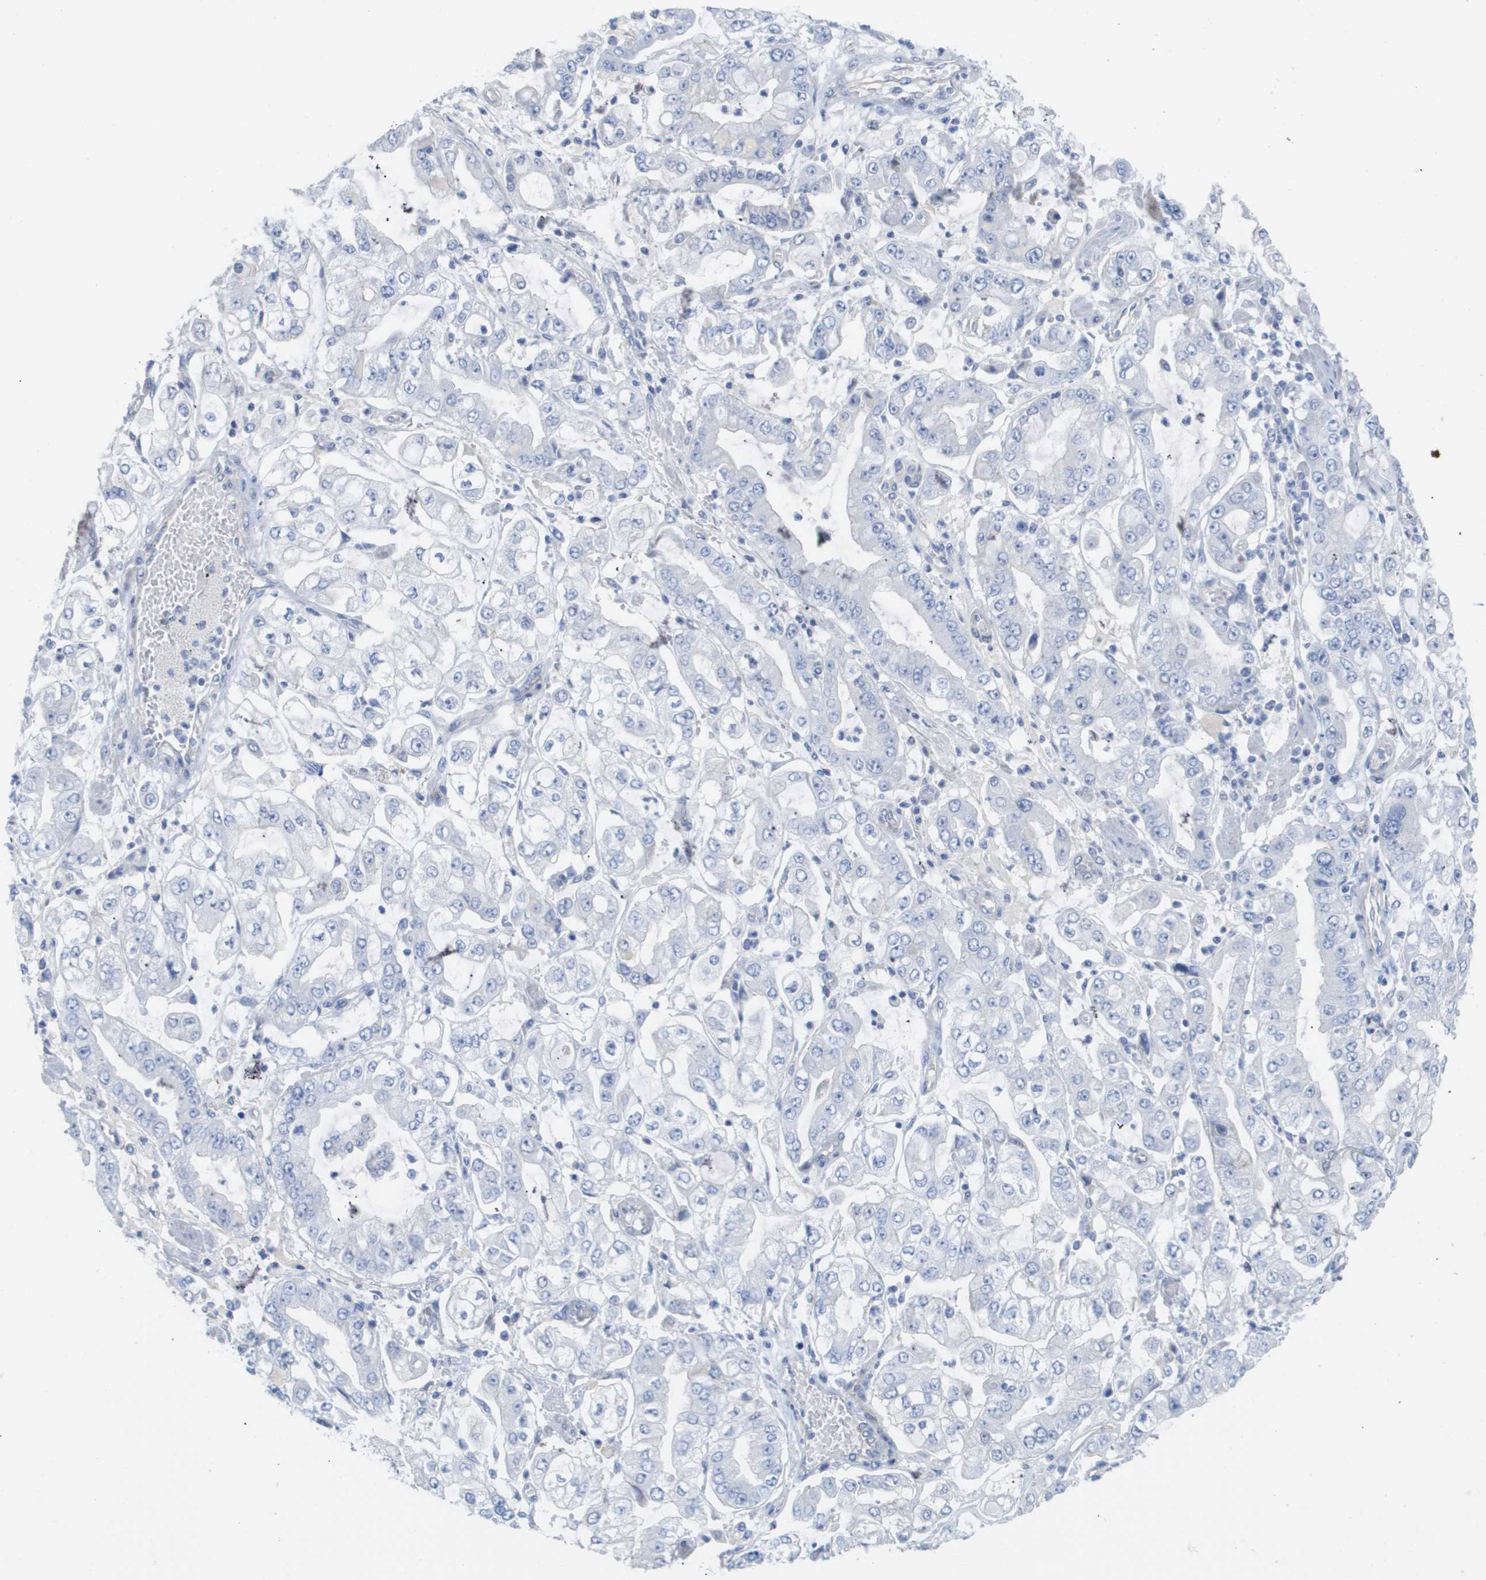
{"staining": {"intensity": "negative", "quantity": "none", "location": "none"}, "tissue": "stomach cancer", "cell_type": "Tumor cells", "image_type": "cancer", "snomed": [{"axis": "morphology", "description": "Adenocarcinoma, NOS"}, {"axis": "topography", "description": "Stomach"}], "caption": "This image is of stomach adenocarcinoma stained with IHC to label a protein in brown with the nuclei are counter-stained blue. There is no staining in tumor cells.", "gene": "MYL3", "patient": {"sex": "male", "age": 76}}